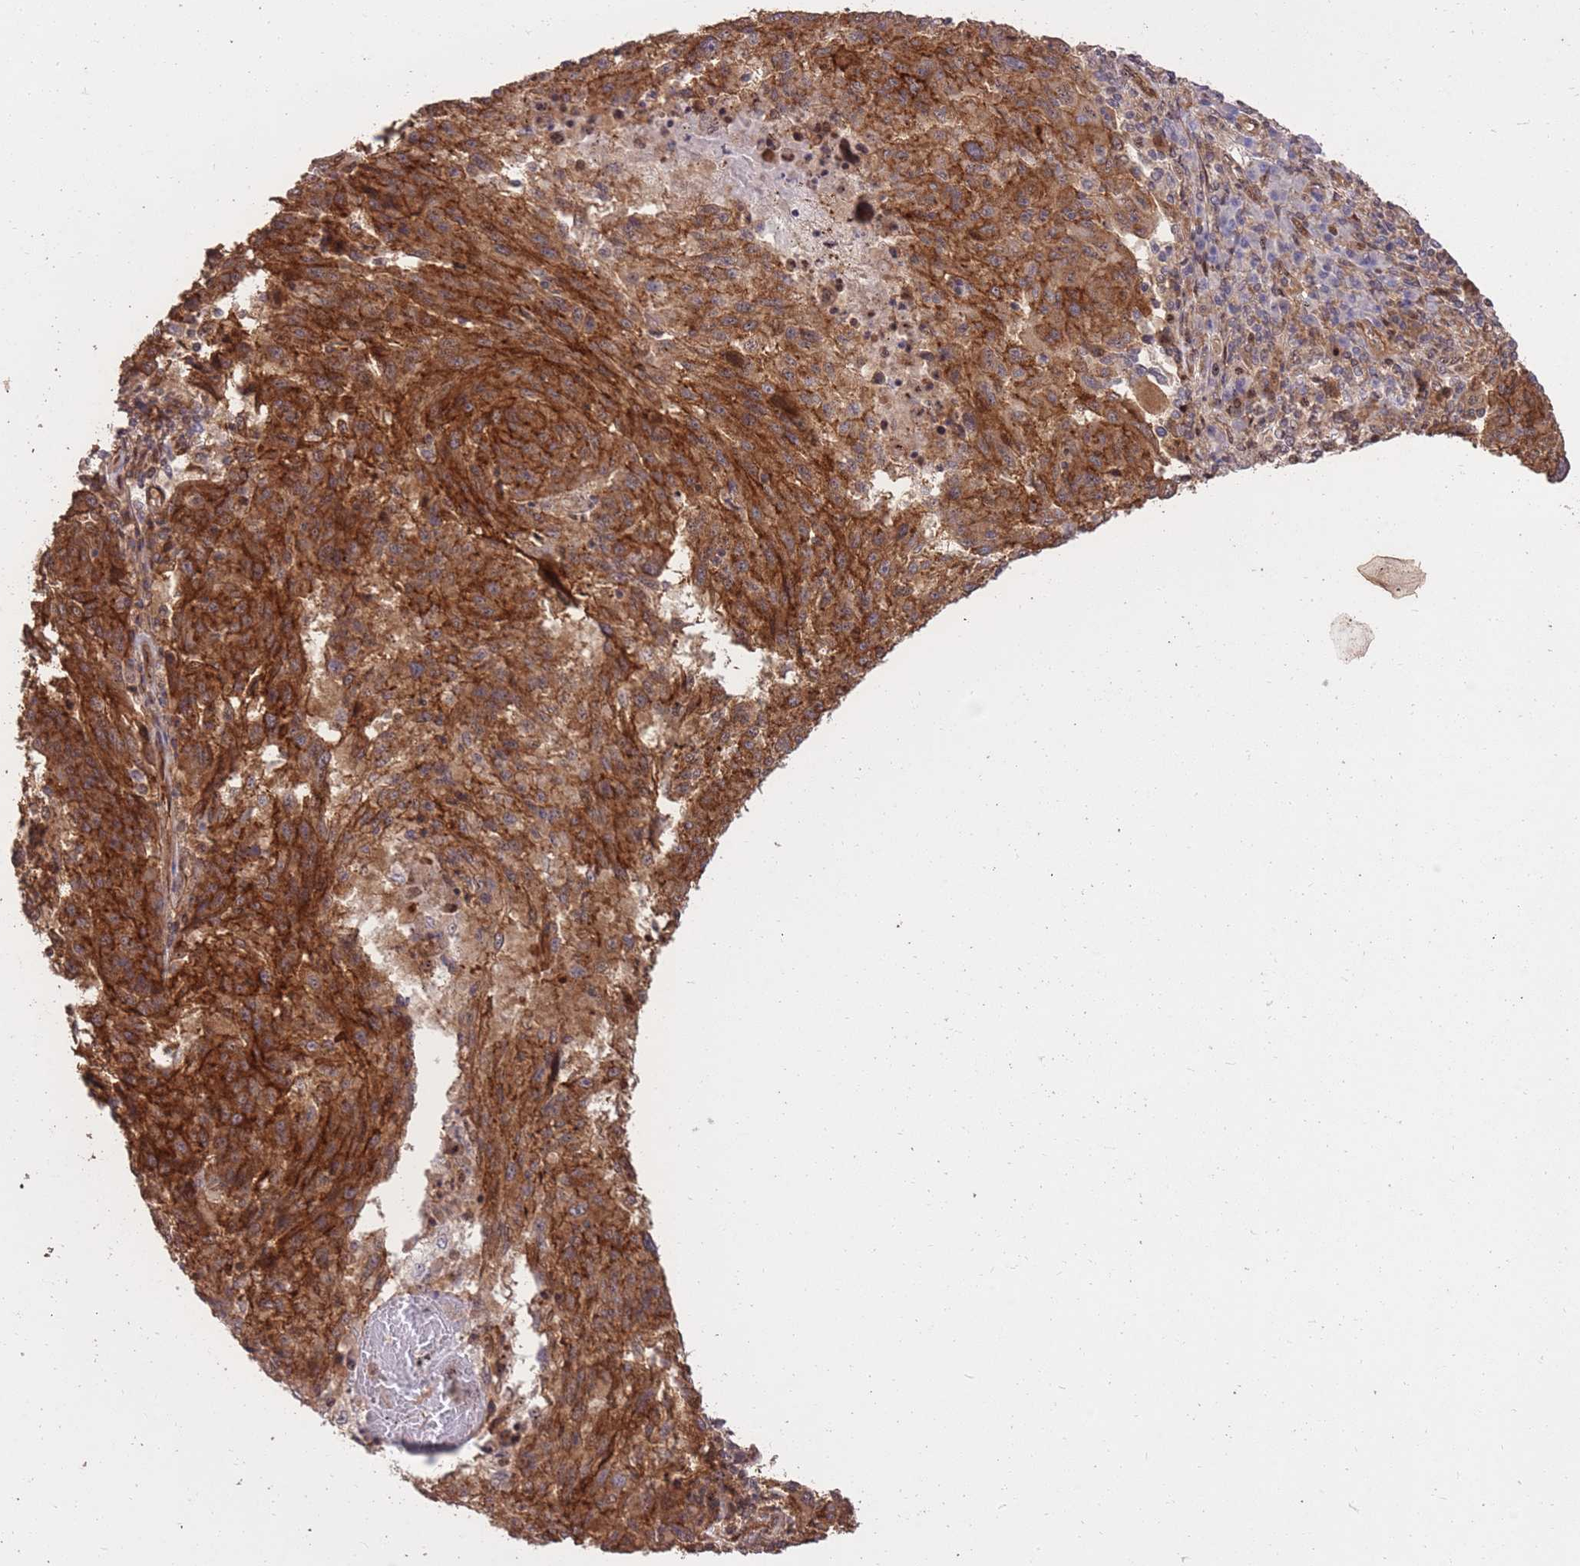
{"staining": {"intensity": "strong", "quantity": ">75%", "location": "cytoplasmic/membranous"}, "tissue": "melanoma", "cell_type": "Tumor cells", "image_type": "cancer", "snomed": [{"axis": "morphology", "description": "Malignant melanoma, NOS"}, {"axis": "topography", "description": "Skin"}], "caption": "Human malignant melanoma stained for a protein (brown) exhibits strong cytoplasmic/membranous positive staining in about >75% of tumor cells.", "gene": "PLD1", "patient": {"sex": "male", "age": 53}}